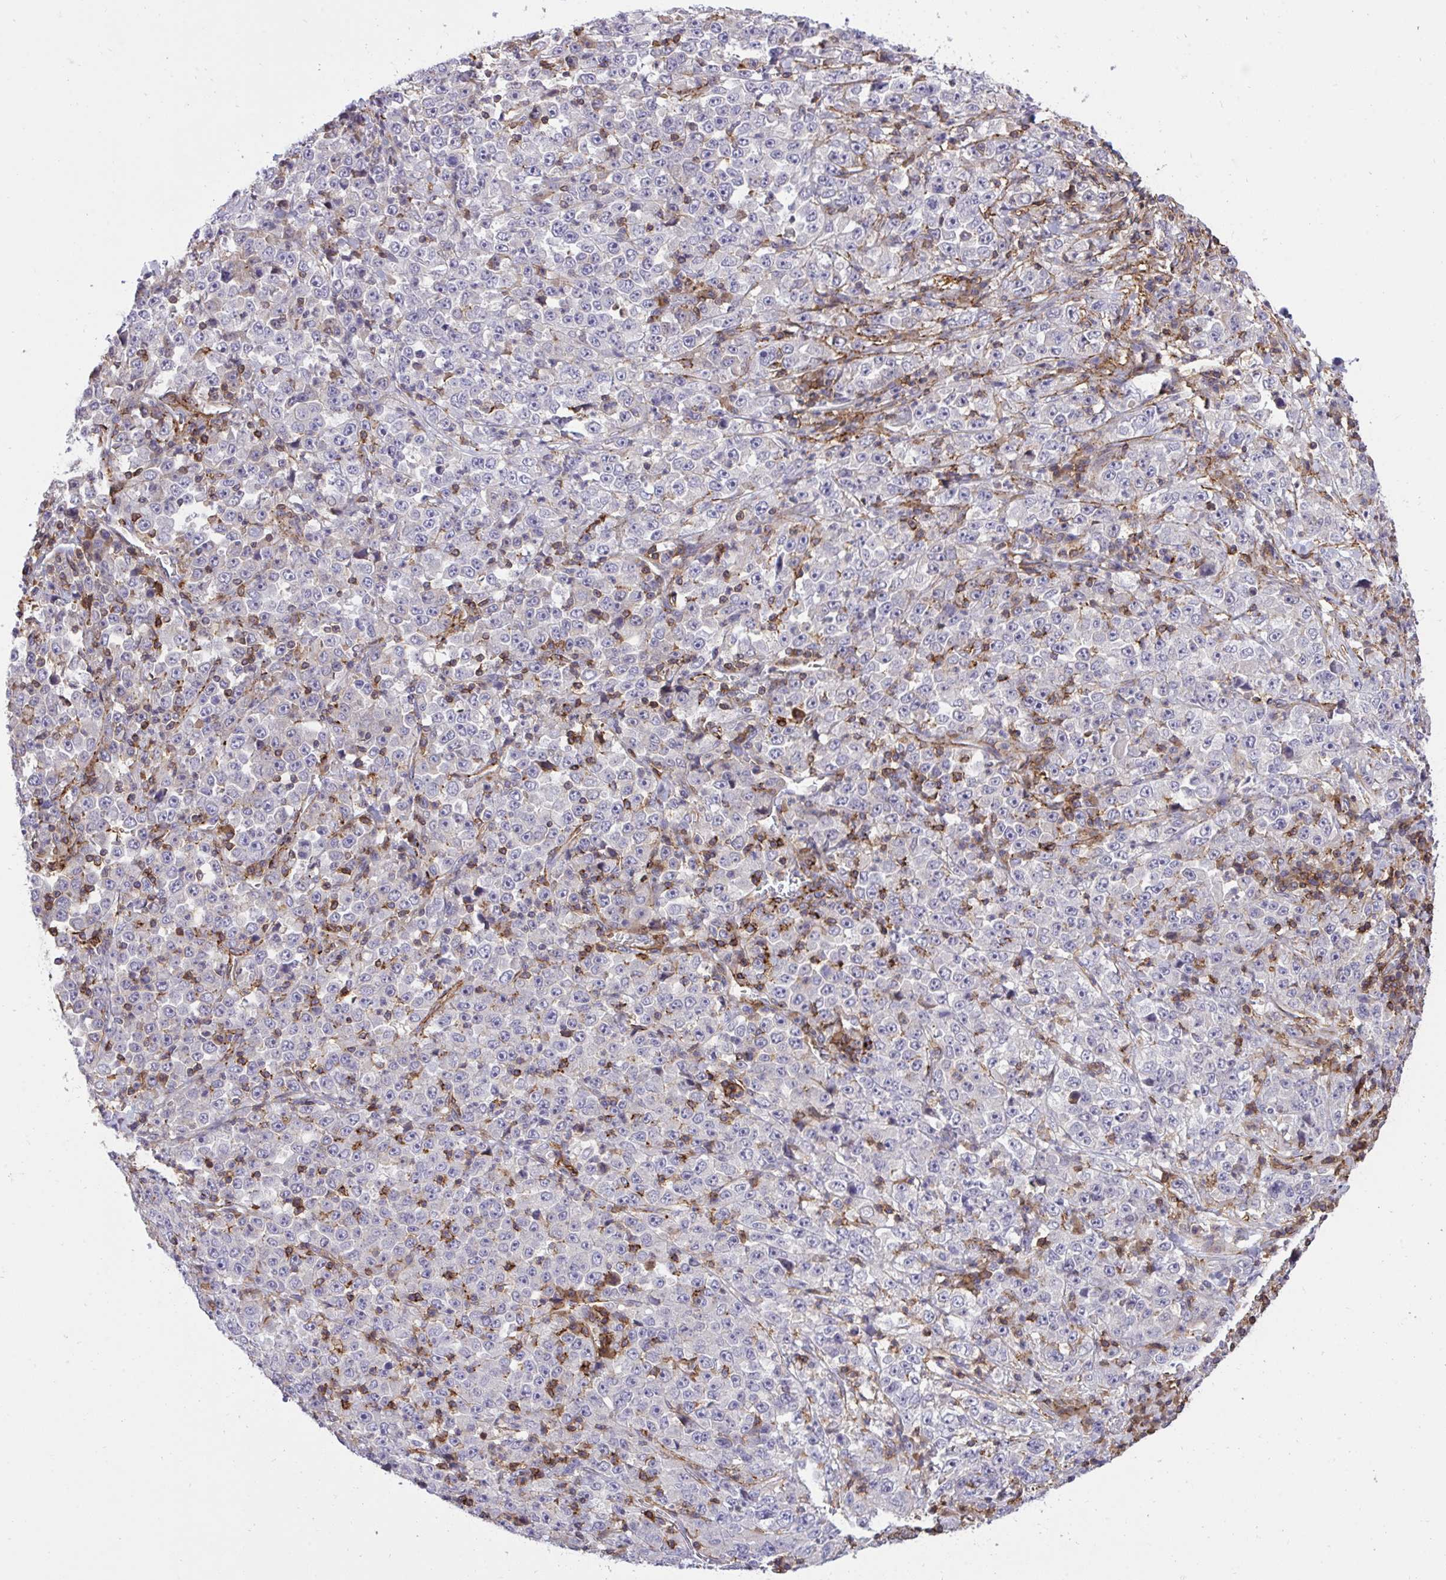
{"staining": {"intensity": "negative", "quantity": "none", "location": "none"}, "tissue": "stomach cancer", "cell_type": "Tumor cells", "image_type": "cancer", "snomed": [{"axis": "morphology", "description": "Normal tissue, NOS"}, {"axis": "morphology", "description": "Adenocarcinoma, NOS"}, {"axis": "topography", "description": "Stomach, upper"}, {"axis": "topography", "description": "Stomach"}], "caption": "There is no significant staining in tumor cells of adenocarcinoma (stomach).", "gene": "ERI1", "patient": {"sex": "male", "age": 59}}